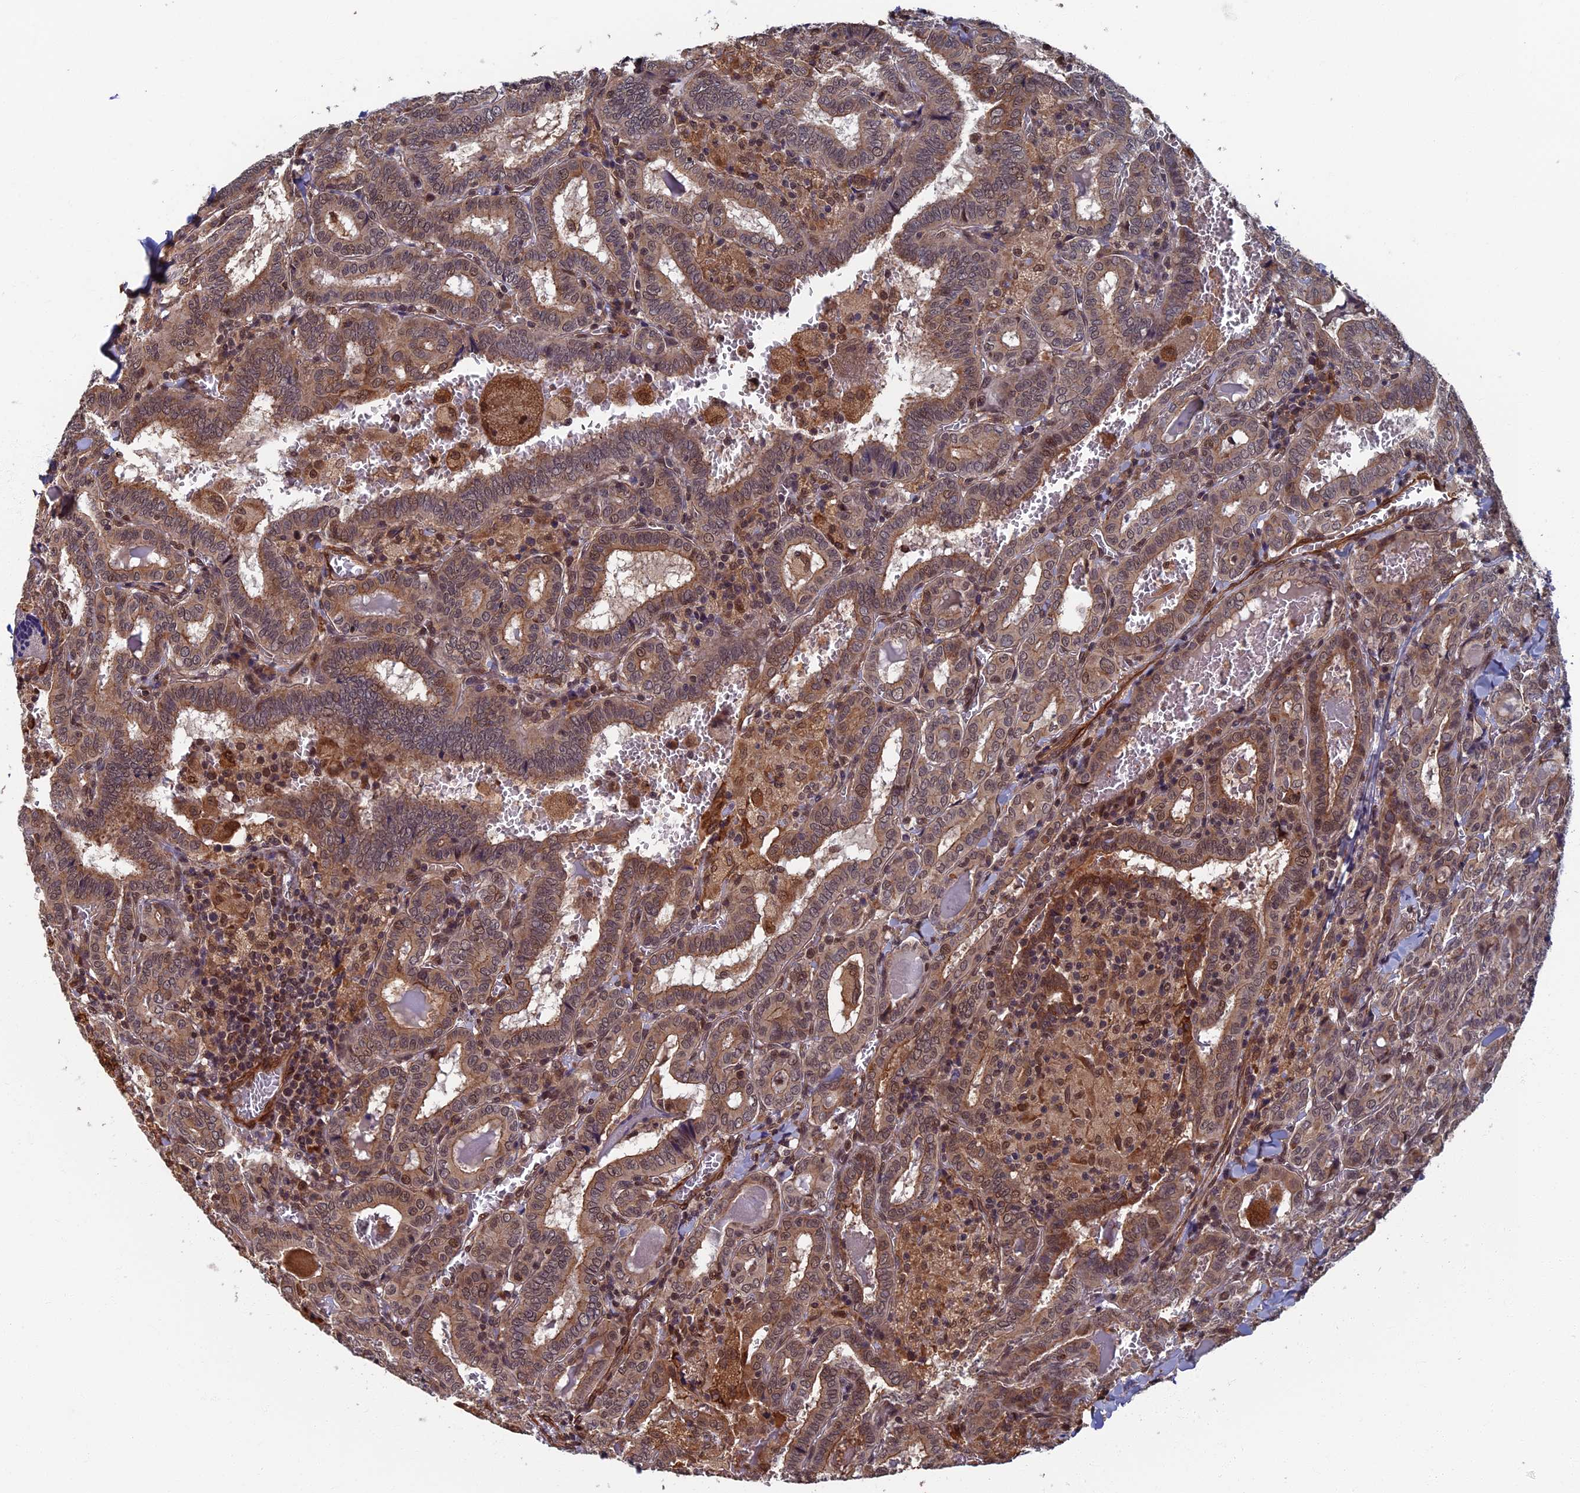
{"staining": {"intensity": "moderate", "quantity": ">75%", "location": "cytoplasmic/membranous,nuclear"}, "tissue": "thyroid cancer", "cell_type": "Tumor cells", "image_type": "cancer", "snomed": [{"axis": "morphology", "description": "Papillary adenocarcinoma, NOS"}, {"axis": "topography", "description": "Thyroid gland"}], "caption": "Papillary adenocarcinoma (thyroid) stained with a protein marker shows moderate staining in tumor cells.", "gene": "CTDP1", "patient": {"sex": "female", "age": 72}}